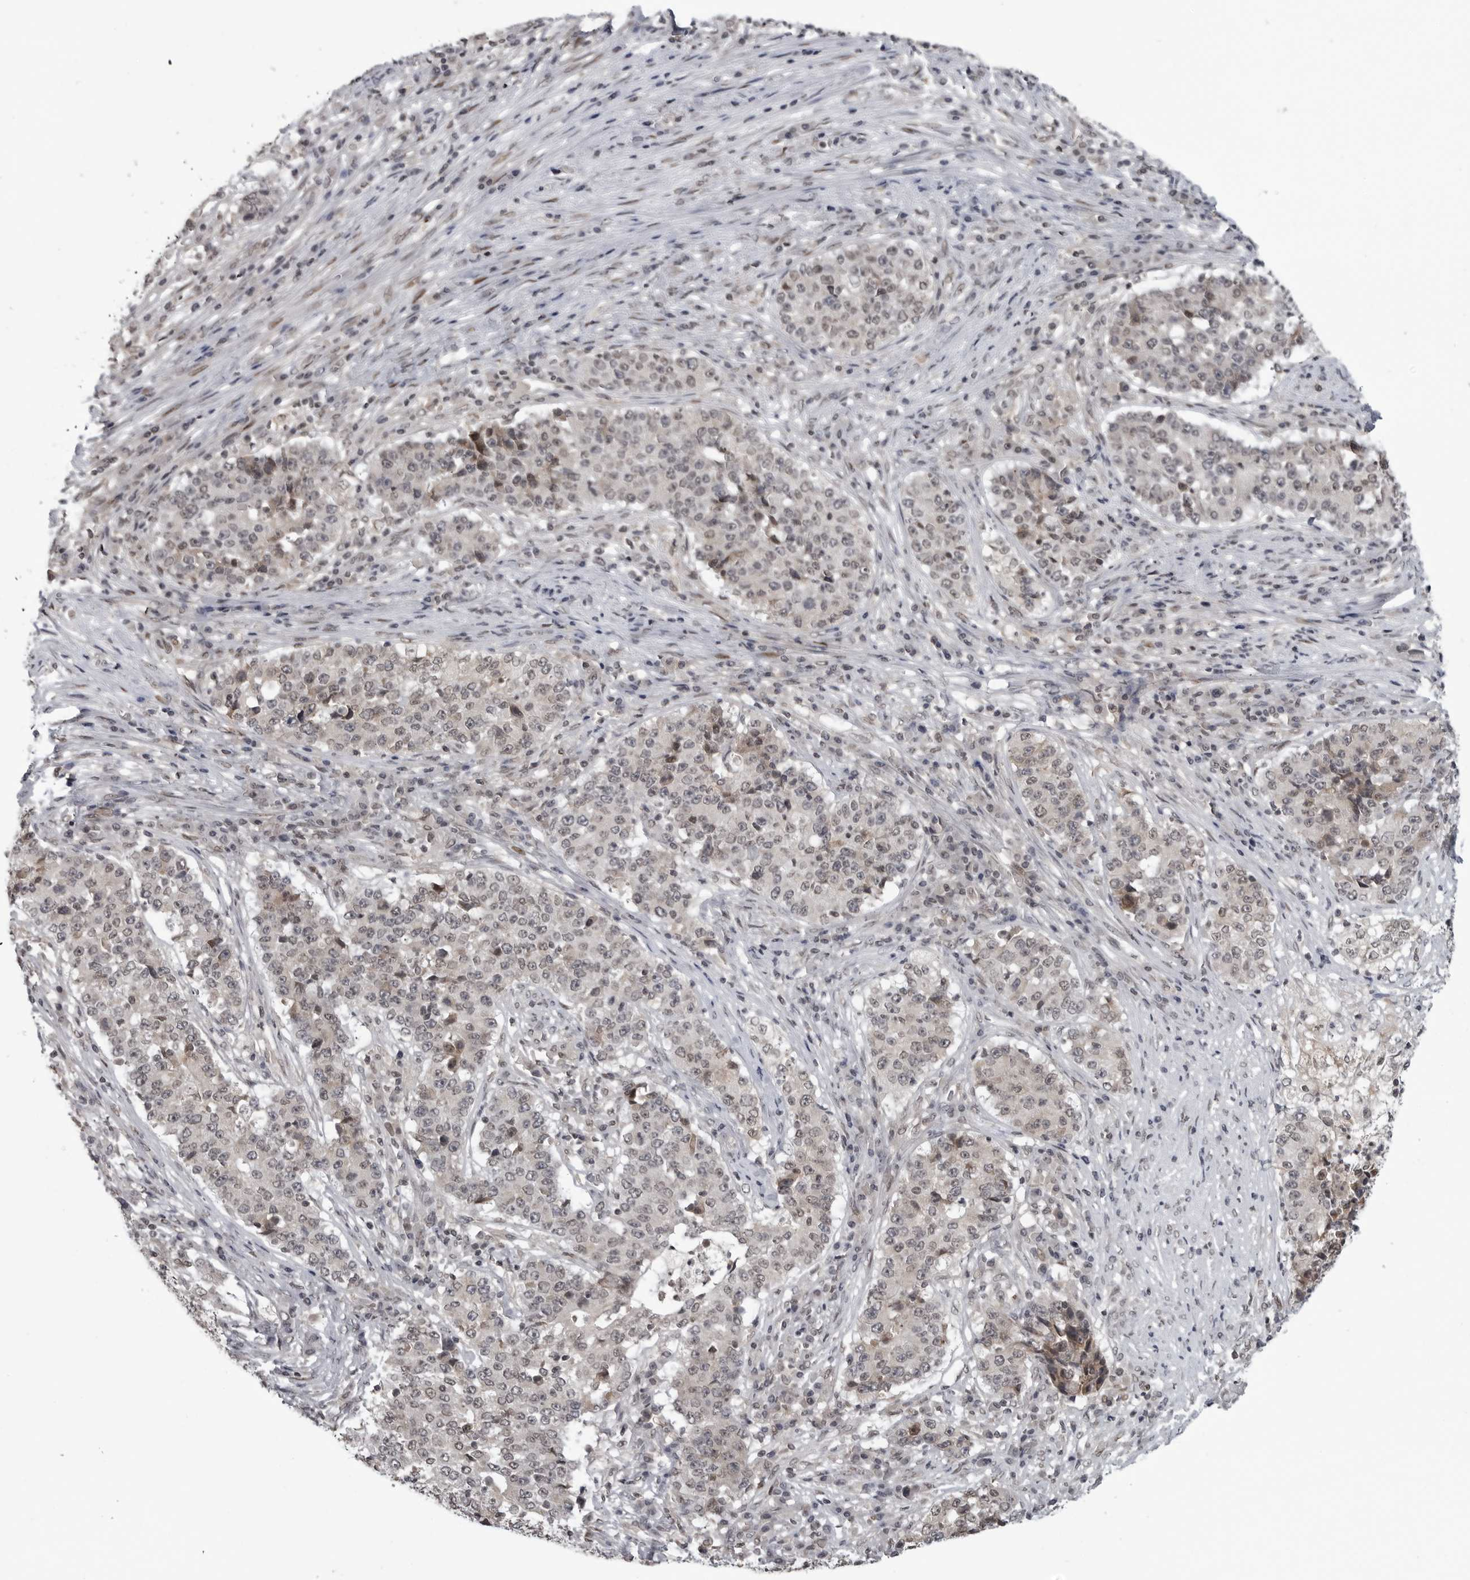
{"staining": {"intensity": "weak", "quantity": "<25%", "location": "nuclear"}, "tissue": "stomach cancer", "cell_type": "Tumor cells", "image_type": "cancer", "snomed": [{"axis": "morphology", "description": "Adenocarcinoma, NOS"}, {"axis": "topography", "description": "Stomach"}], "caption": "This micrograph is of adenocarcinoma (stomach) stained with IHC to label a protein in brown with the nuclei are counter-stained blue. There is no staining in tumor cells.", "gene": "C8orf58", "patient": {"sex": "male", "age": 59}}